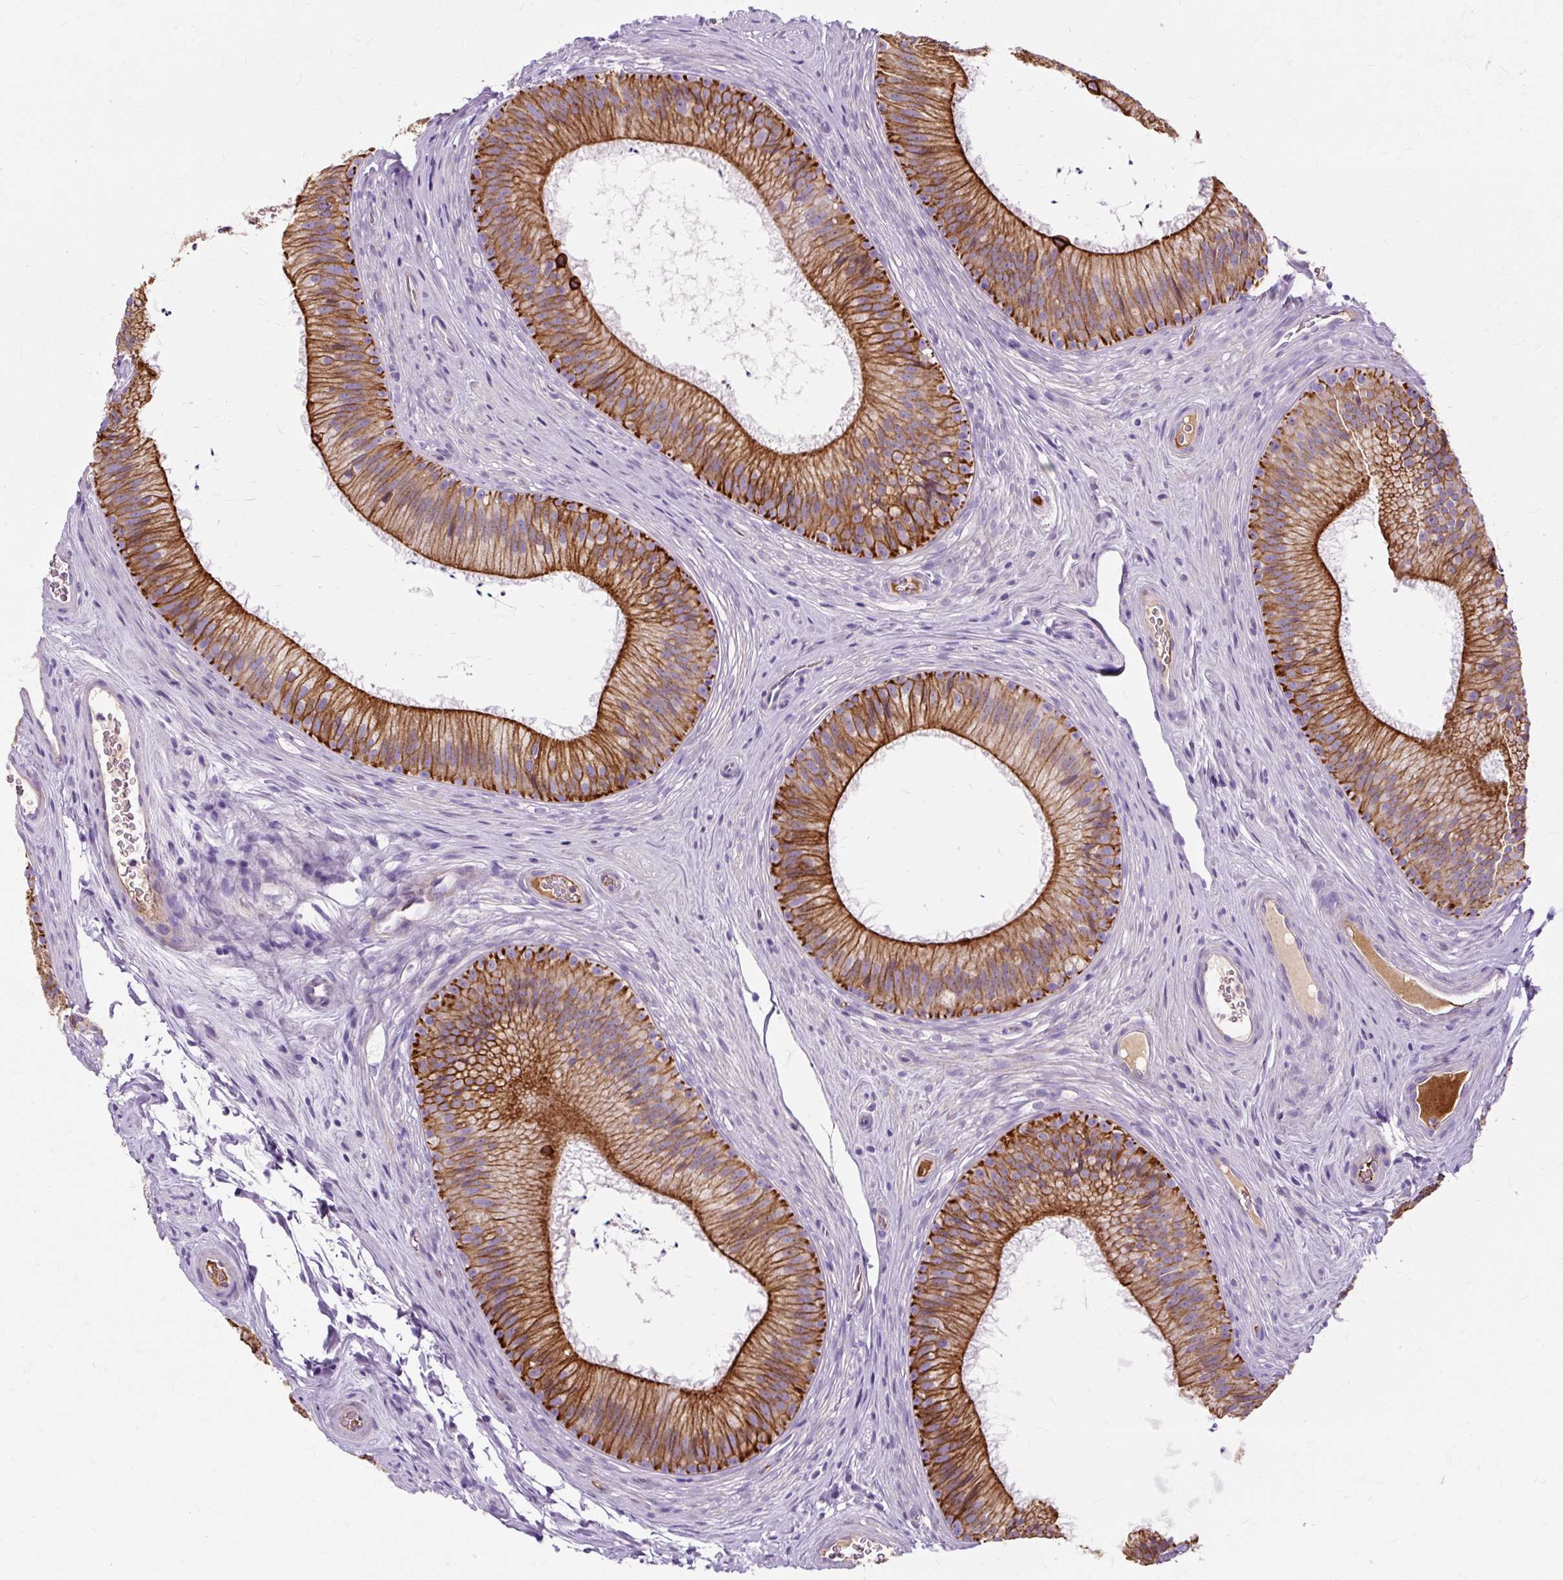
{"staining": {"intensity": "strong", "quantity": ">75%", "location": "cytoplasmic/membranous"}, "tissue": "epididymis", "cell_type": "Glandular cells", "image_type": "normal", "snomed": [{"axis": "morphology", "description": "Normal tissue, NOS"}, {"axis": "topography", "description": "Epididymis"}], "caption": "The micrograph shows a brown stain indicating the presence of a protein in the cytoplasmic/membranous of glandular cells in epididymis.", "gene": "DCTN4", "patient": {"sex": "male", "age": 24}}